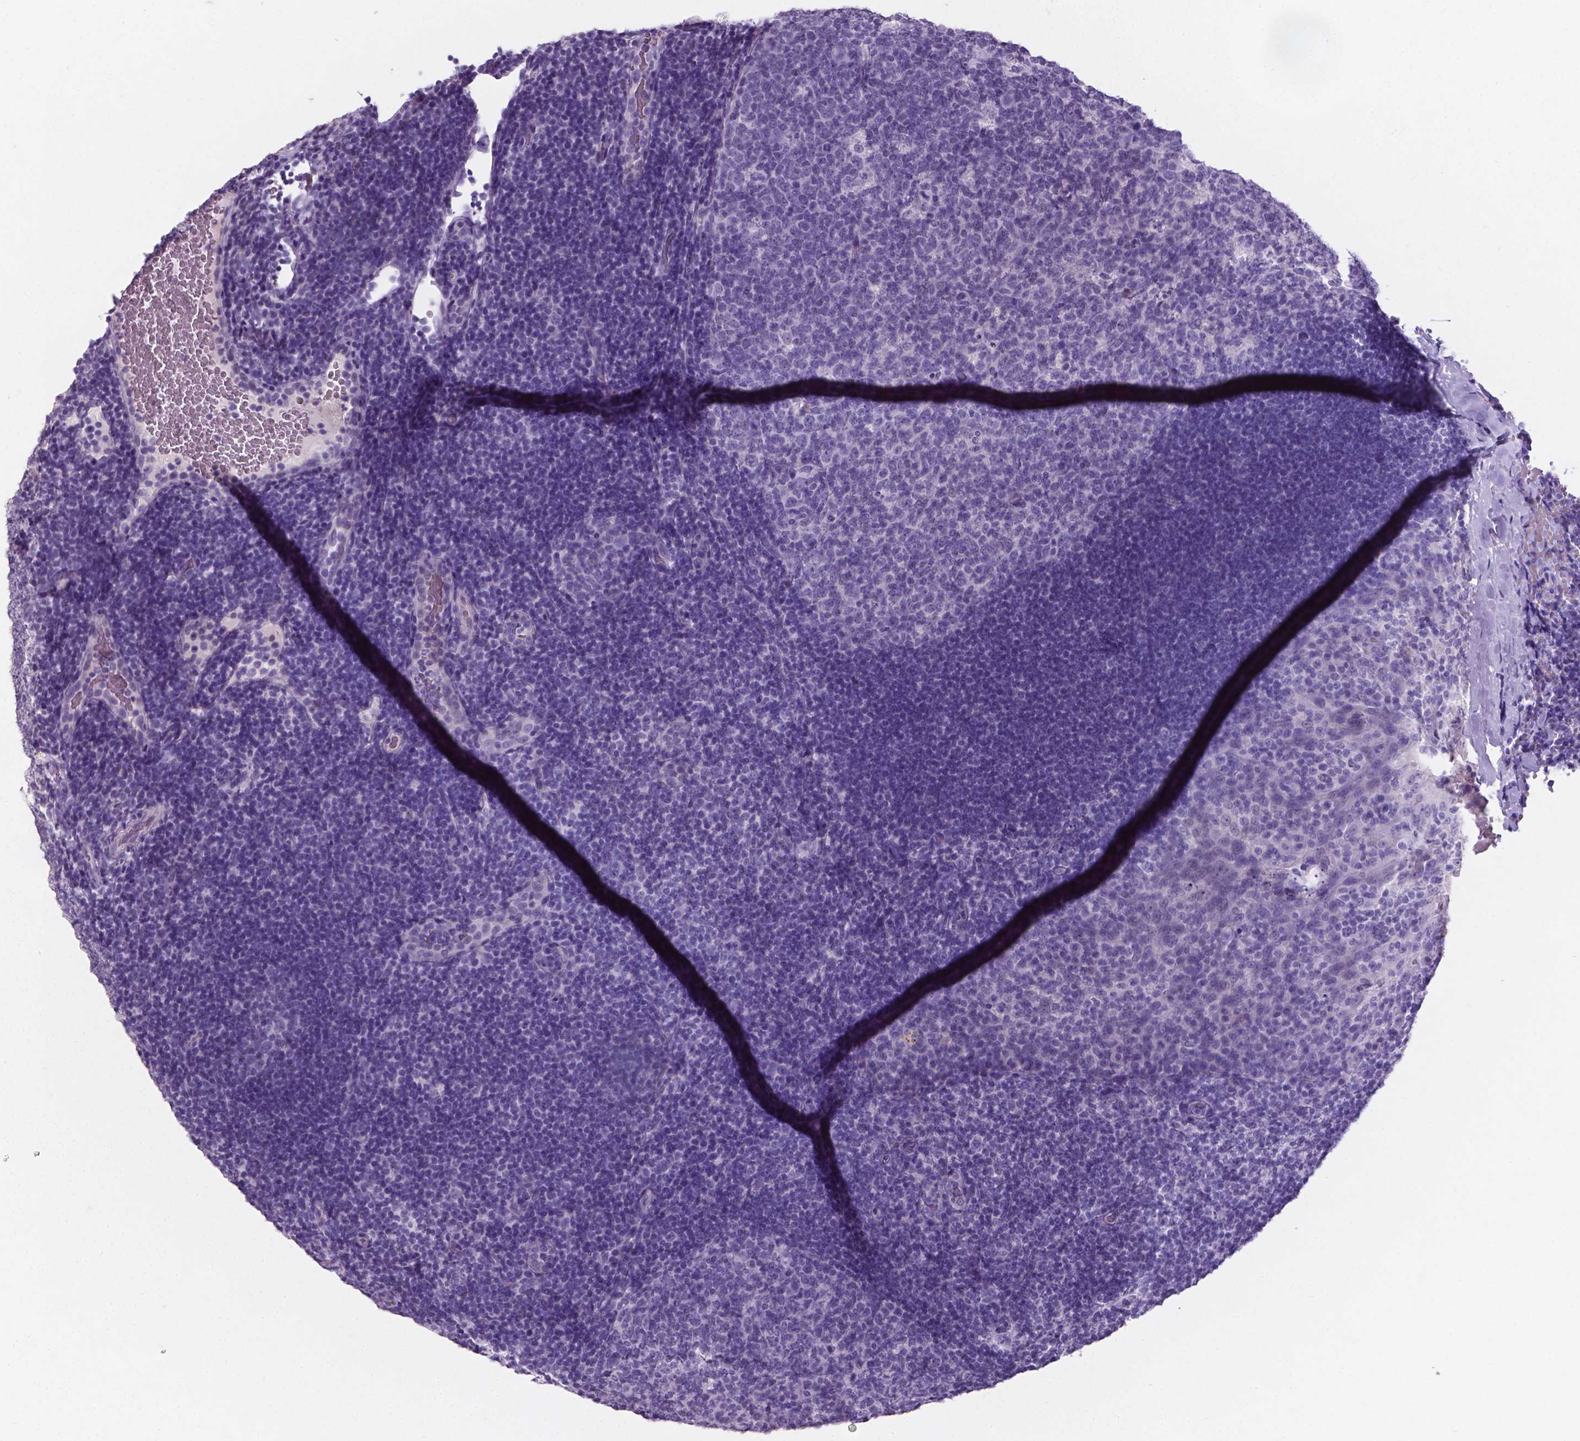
{"staining": {"intensity": "negative", "quantity": "none", "location": "none"}, "tissue": "tonsil", "cell_type": "Germinal center cells", "image_type": "normal", "snomed": [{"axis": "morphology", "description": "Normal tissue, NOS"}, {"axis": "topography", "description": "Tonsil"}], "caption": "High magnification brightfield microscopy of unremarkable tonsil stained with DAB (brown) and counterstained with hematoxylin (blue): germinal center cells show no significant expression. (Stains: DAB (3,3'-diaminobenzidine) IHC with hematoxylin counter stain, Microscopy: brightfield microscopy at high magnification).", "gene": "XPNPEP2", "patient": {"sex": "male", "age": 17}}